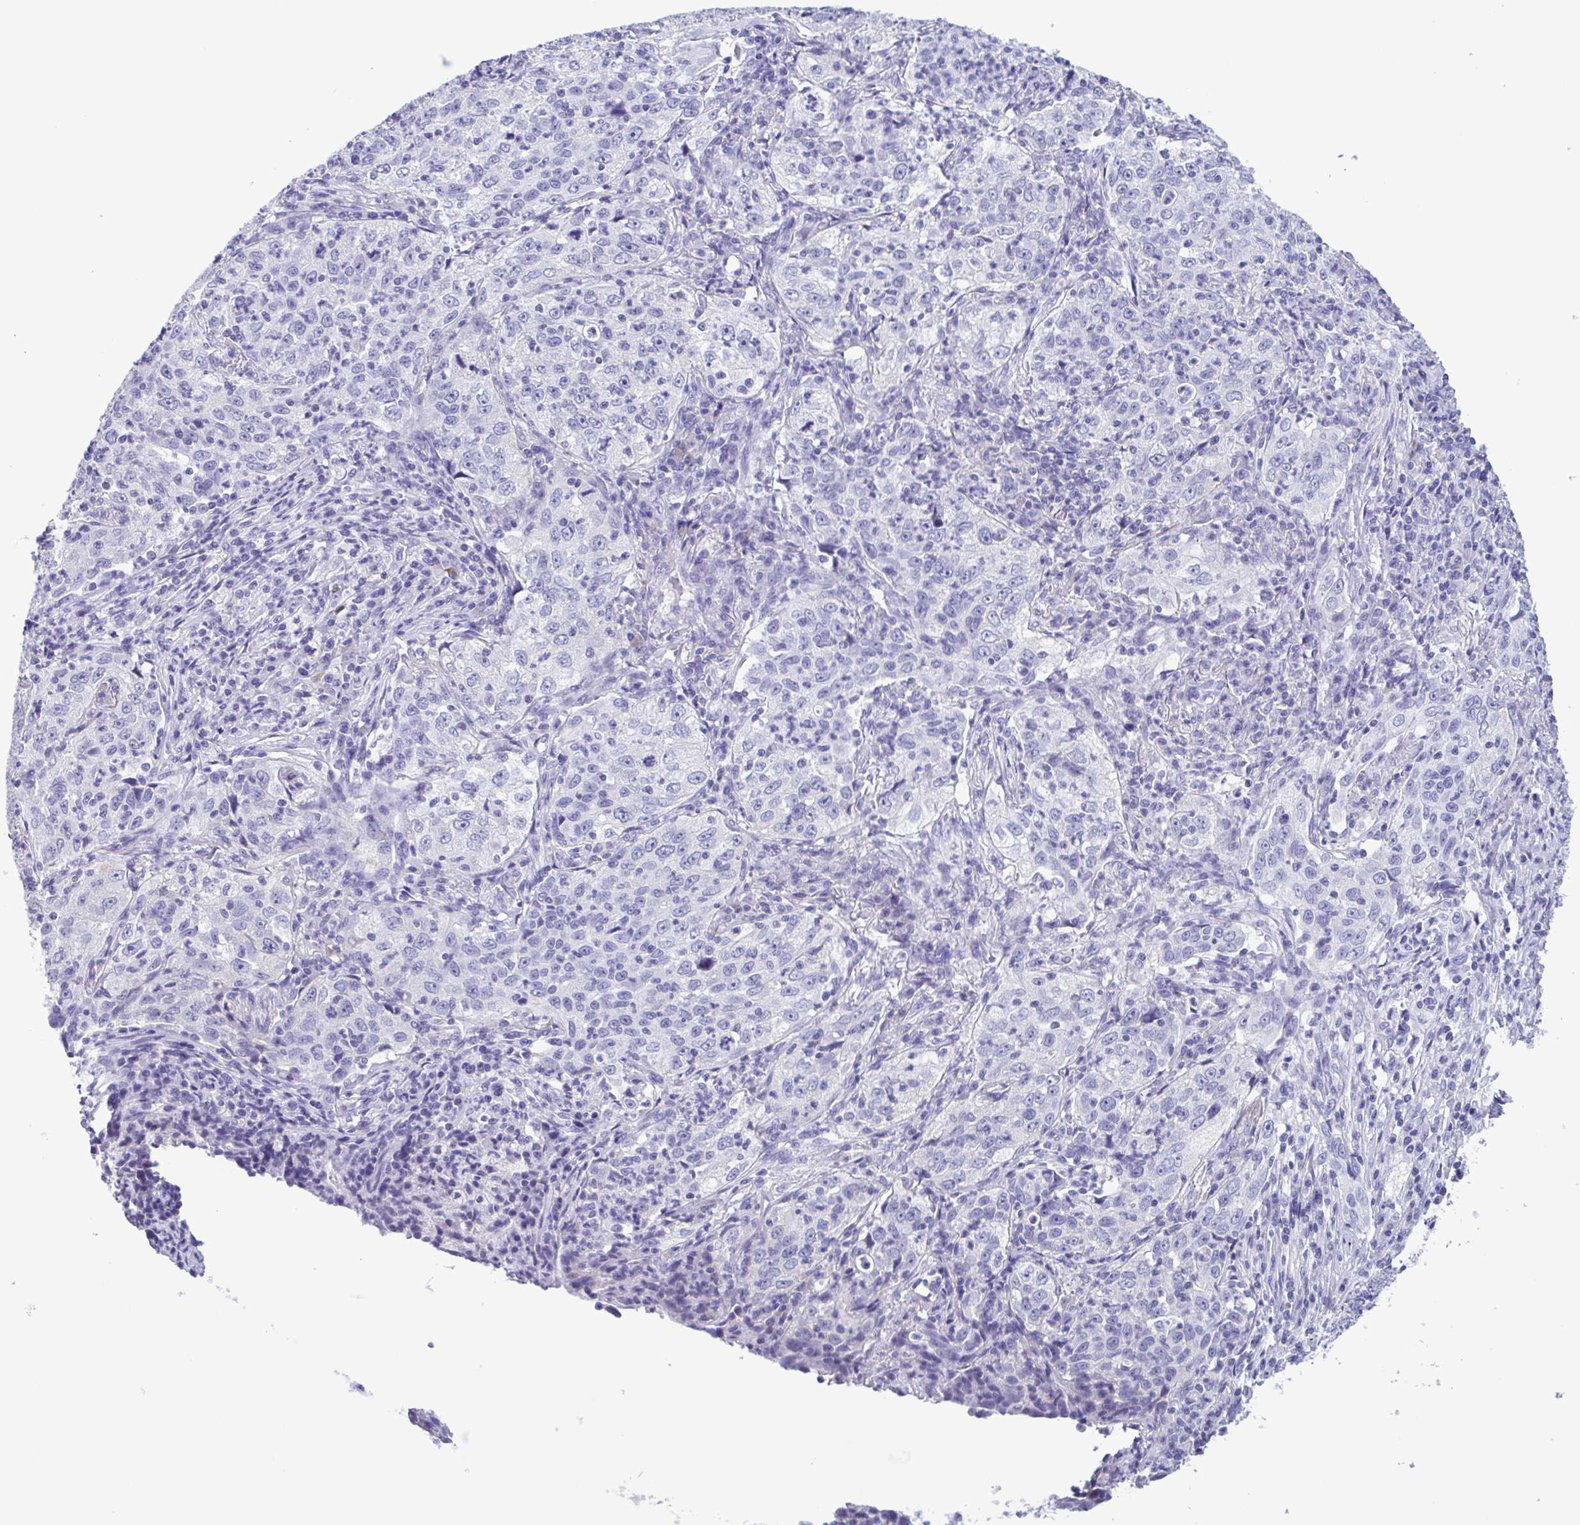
{"staining": {"intensity": "negative", "quantity": "none", "location": "none"}, "tissue": "lung cancer", "cell_type": "Tumor cells", "image_type": "cancer", "snomed": [{"axis": "morphology", "description": "Squamous cell carcinoma, NOS"}, {"axis": "topography", "description": "Lung"}], "caption": "Human lung cancer stained for a protein using immunohistochemistry reveals no positivity in tumor cells.", "gene": "INAFM1", "patient": {"sex": "male", "age": 71}}